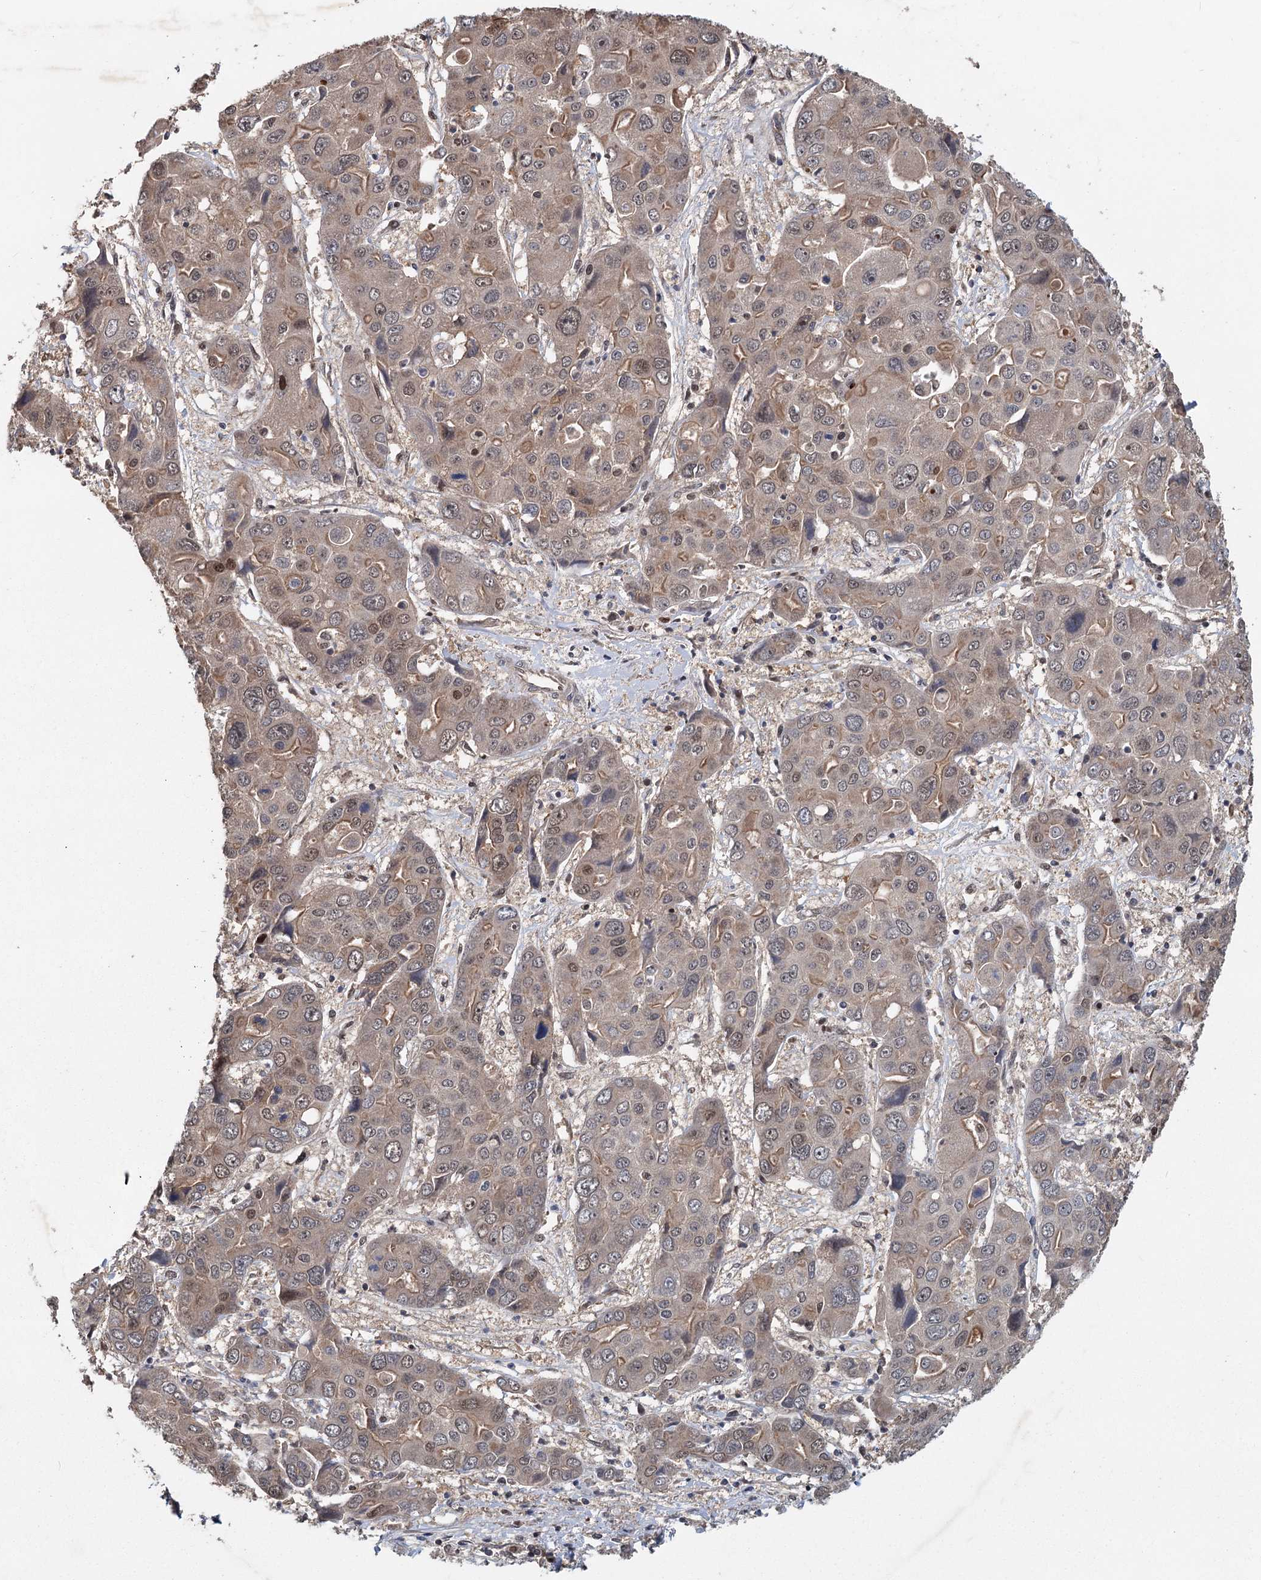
{"staining": {"intensity": "weak", "quantity": "25%-75%", "location": "cytoplasmic/membranous,nuclear"}, "tissue": "liver cancer", "cell_type": "Tumor cells", "image_type": "cancer", "snomed": [{"axis": "morphology", "description": "Cholangiocarcinoma"}, {"axis": "topography", "description": "Liver"}], "caption": "Protein expression analysis of human liver cancer (cholangiocarcinoma) reveals weak cytoplasmic/membranous and nuclear positivity in about 25%-75% of tumor cells.", "gene": "MYG1", "patient": {"sex": "male", "age": 67}}